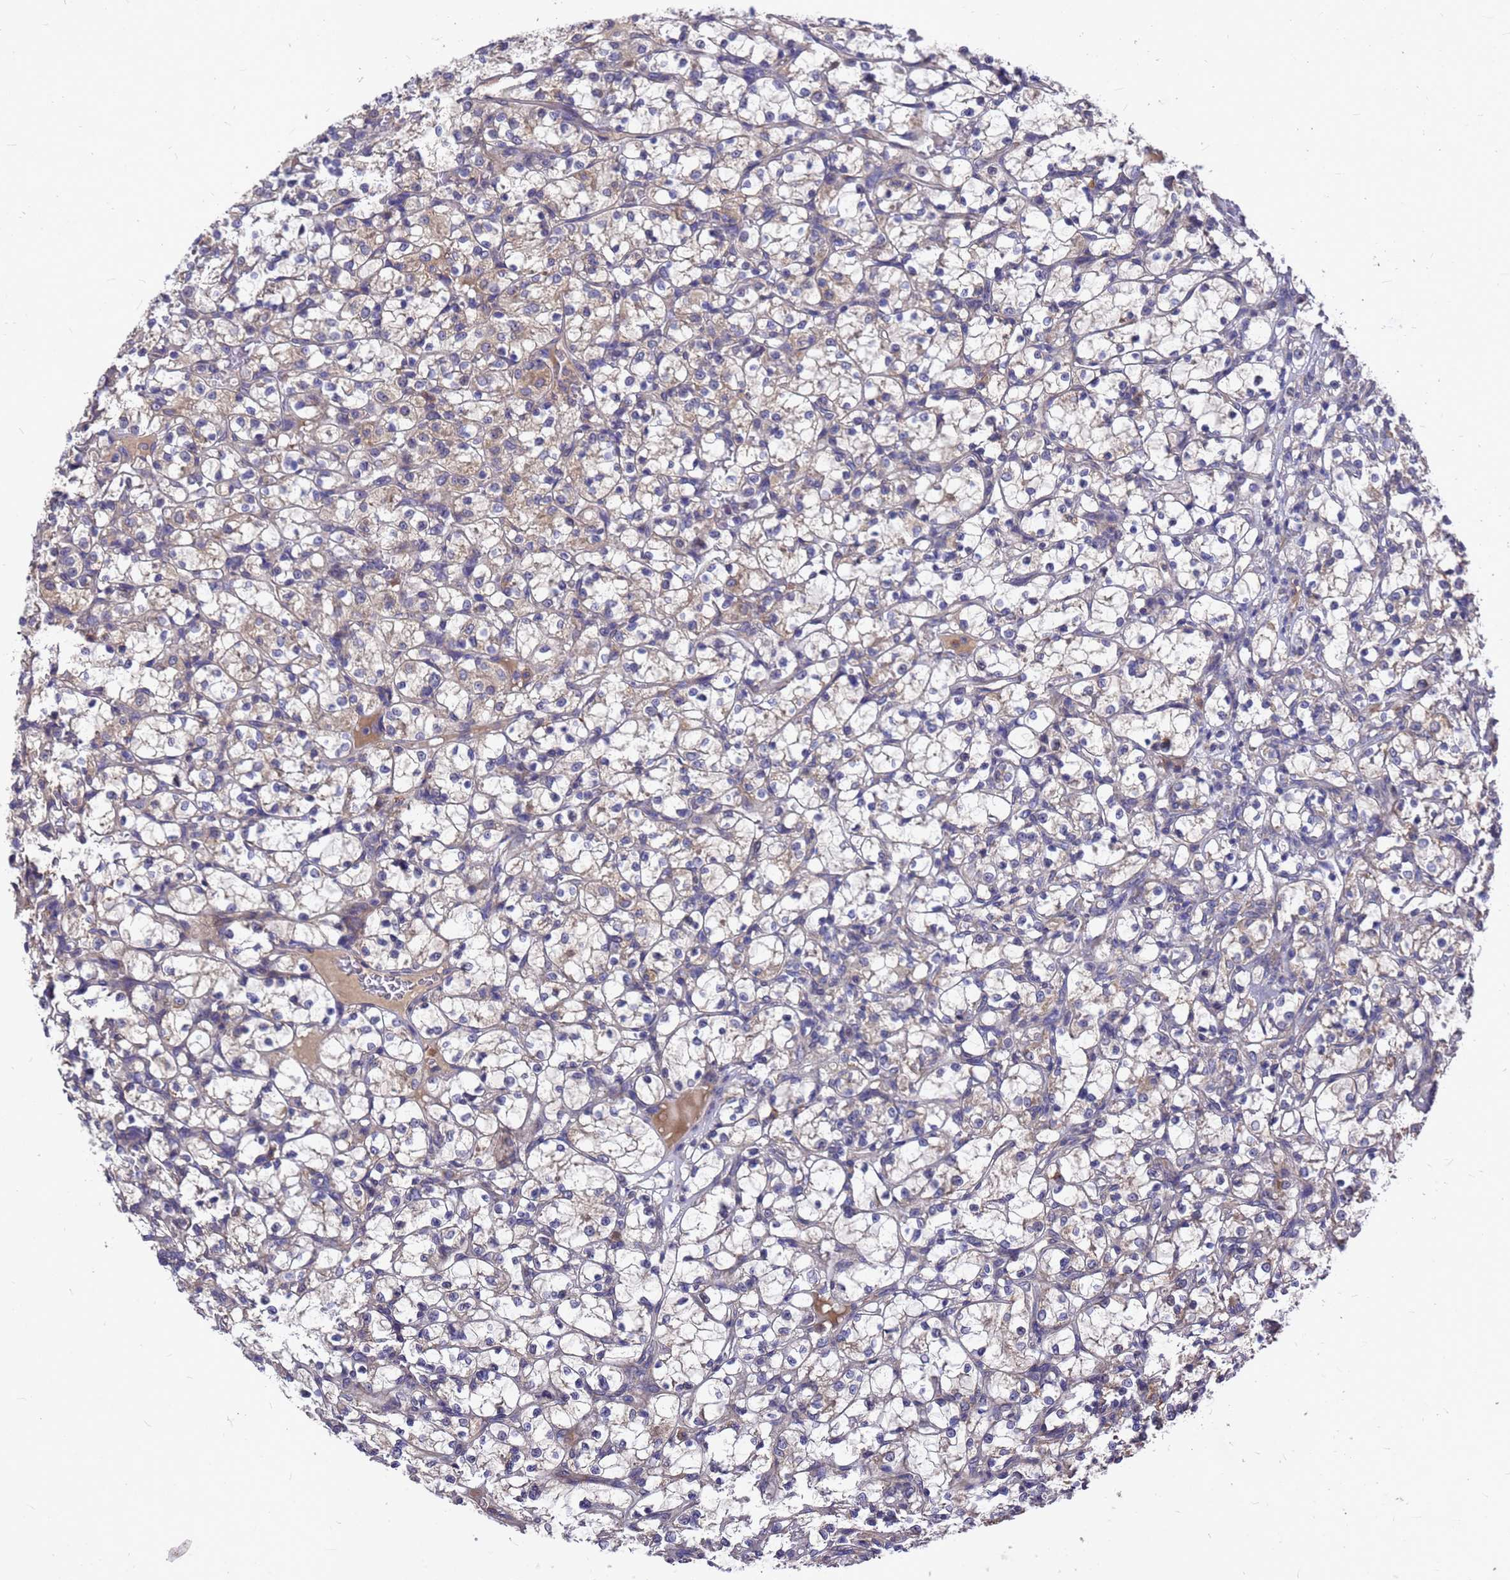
{"staining": {"intensity": "weak", "quantity": "<25%", "location": "cytoplasmic/membranous"}, "tissue": "renal cancer", "cell_type": "Tumor cells", "image_type": "cancer", "snomed": [{"axis": "morphology", "description": "Adenocarcinoma, NOS"}, {"axis": "topography", "description": "Kidney"}], "caption": "Immunohistochemistry of human renal cancer displays no positivity in tumor cells.", "gene": "ZNF717", "patient": {"sex": "female", "age": 69}}